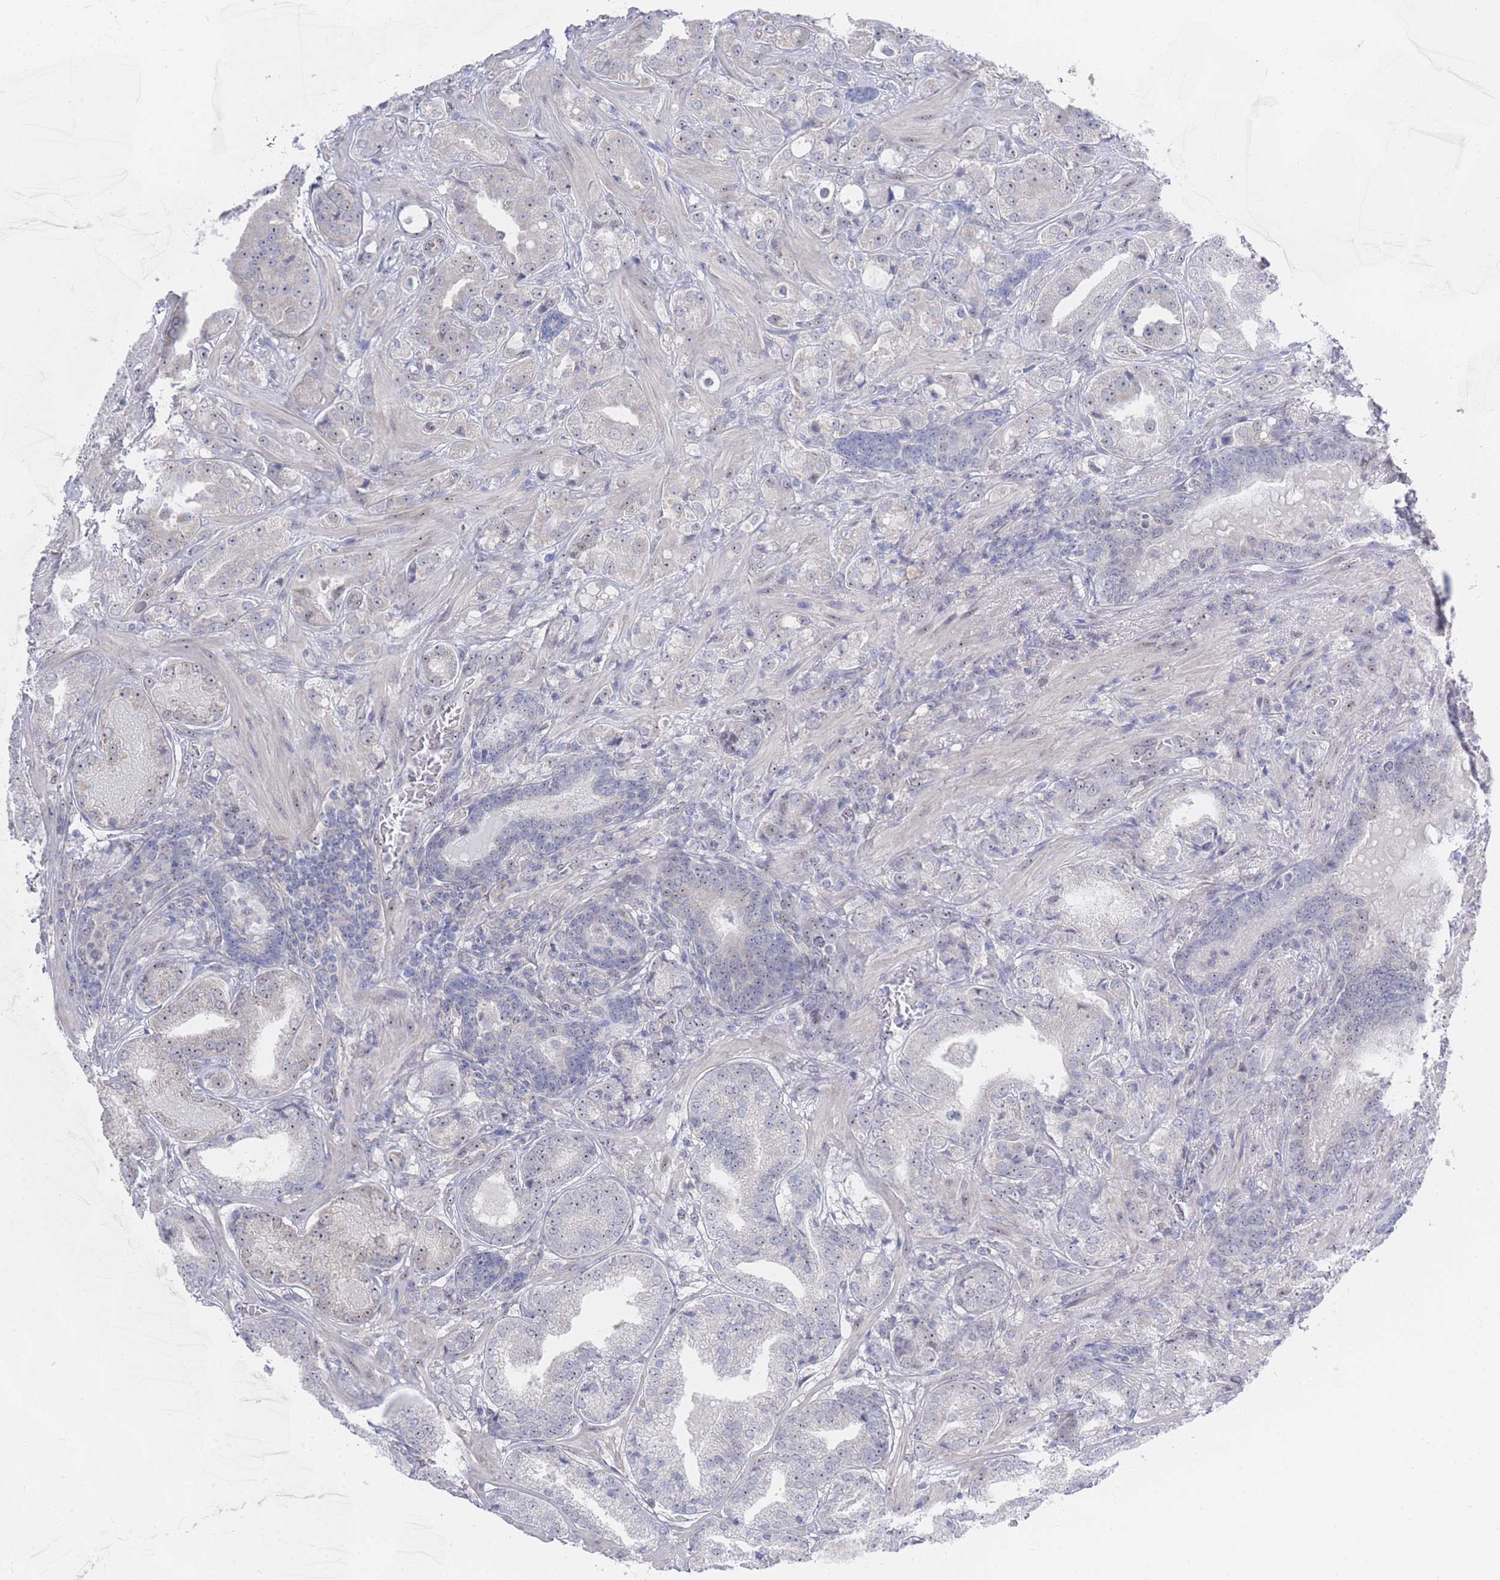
{"staining": {"intensity": "weak", "quantity": "<25%", "location": "nuclear"}, "tissue": "prostate cancer", "cell_type": "Tumor cells", "image_type": "cancer", "snomed": [{"axis": "morphology", "description": "Adenocarcinoma, High grade"}, {"axis": "topography", "description": "Prostate"}], "caption": "Prostate cancer was stained to show a protein in brown. There is no significant positivity in tumor cells. Brightfield microscopy of immunohistochemistry stained with DAB (3,3'-diaminobenzidine) (brown) and hematoxylin (blue), captured at high magnification.", "gene": "ZNF142", "patient": {"sex": "male", "age": 63}}